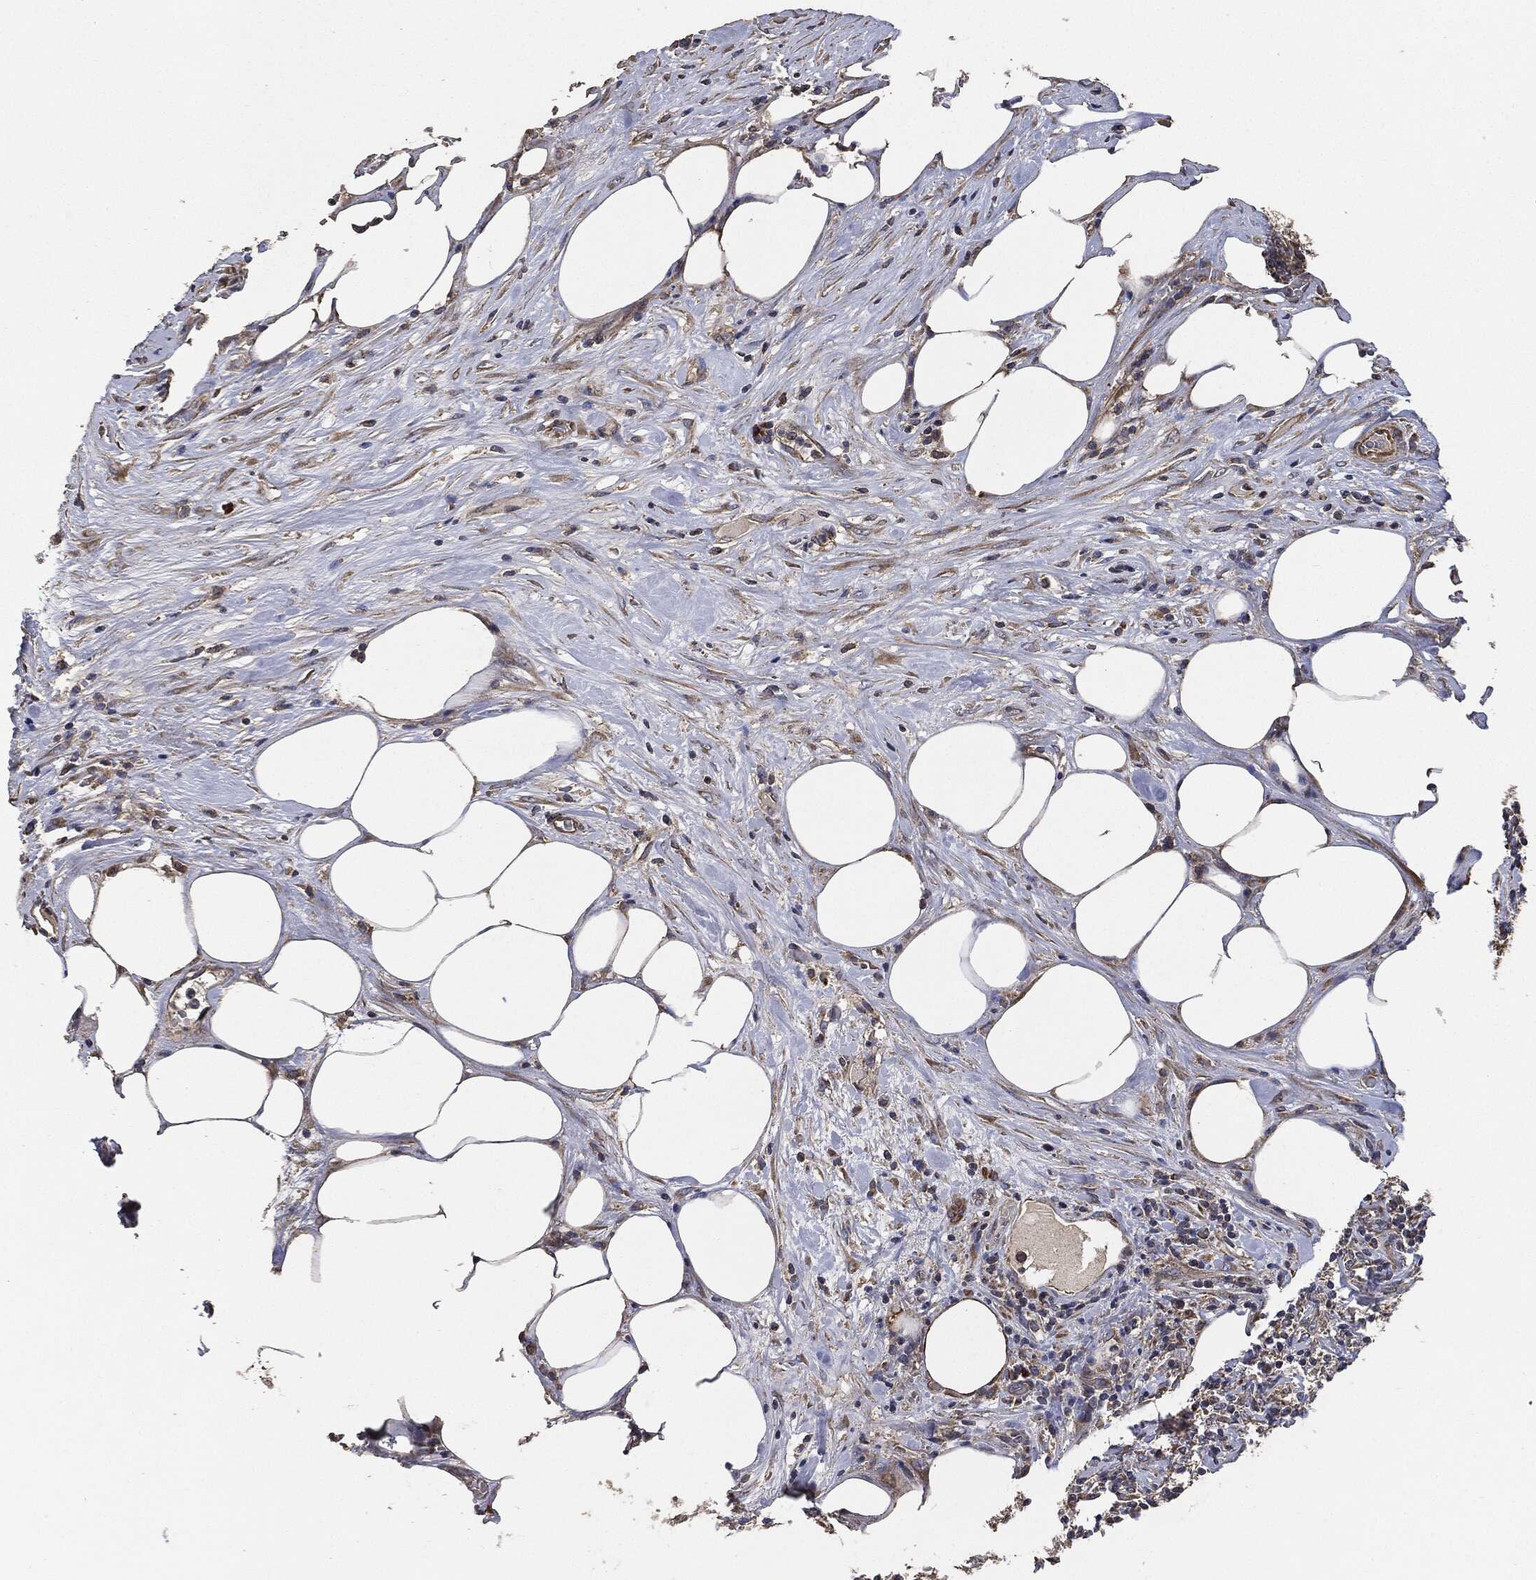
{"staining": {"intensity": "moderate", "quantity": "<25%", "location": "cytoplasmic/membranous"}, "tissue": "lymphoma", "cell_type": "Tumor cells", "image_type": "cancer", "snomed": [{"axis": "morphology", "description": "Malignant lymphoma, non-Hodgkin's type, High grade"}, {"axis": "topography", "description": "Lymph node"}], "caption": "Lymphoma stained with immunohistochemistry displays moderate cytoplasmic/membranous expression in about <25% of tumor cells.", "gene": "STK3", "patient": {"sex": "female", "age": 84}}